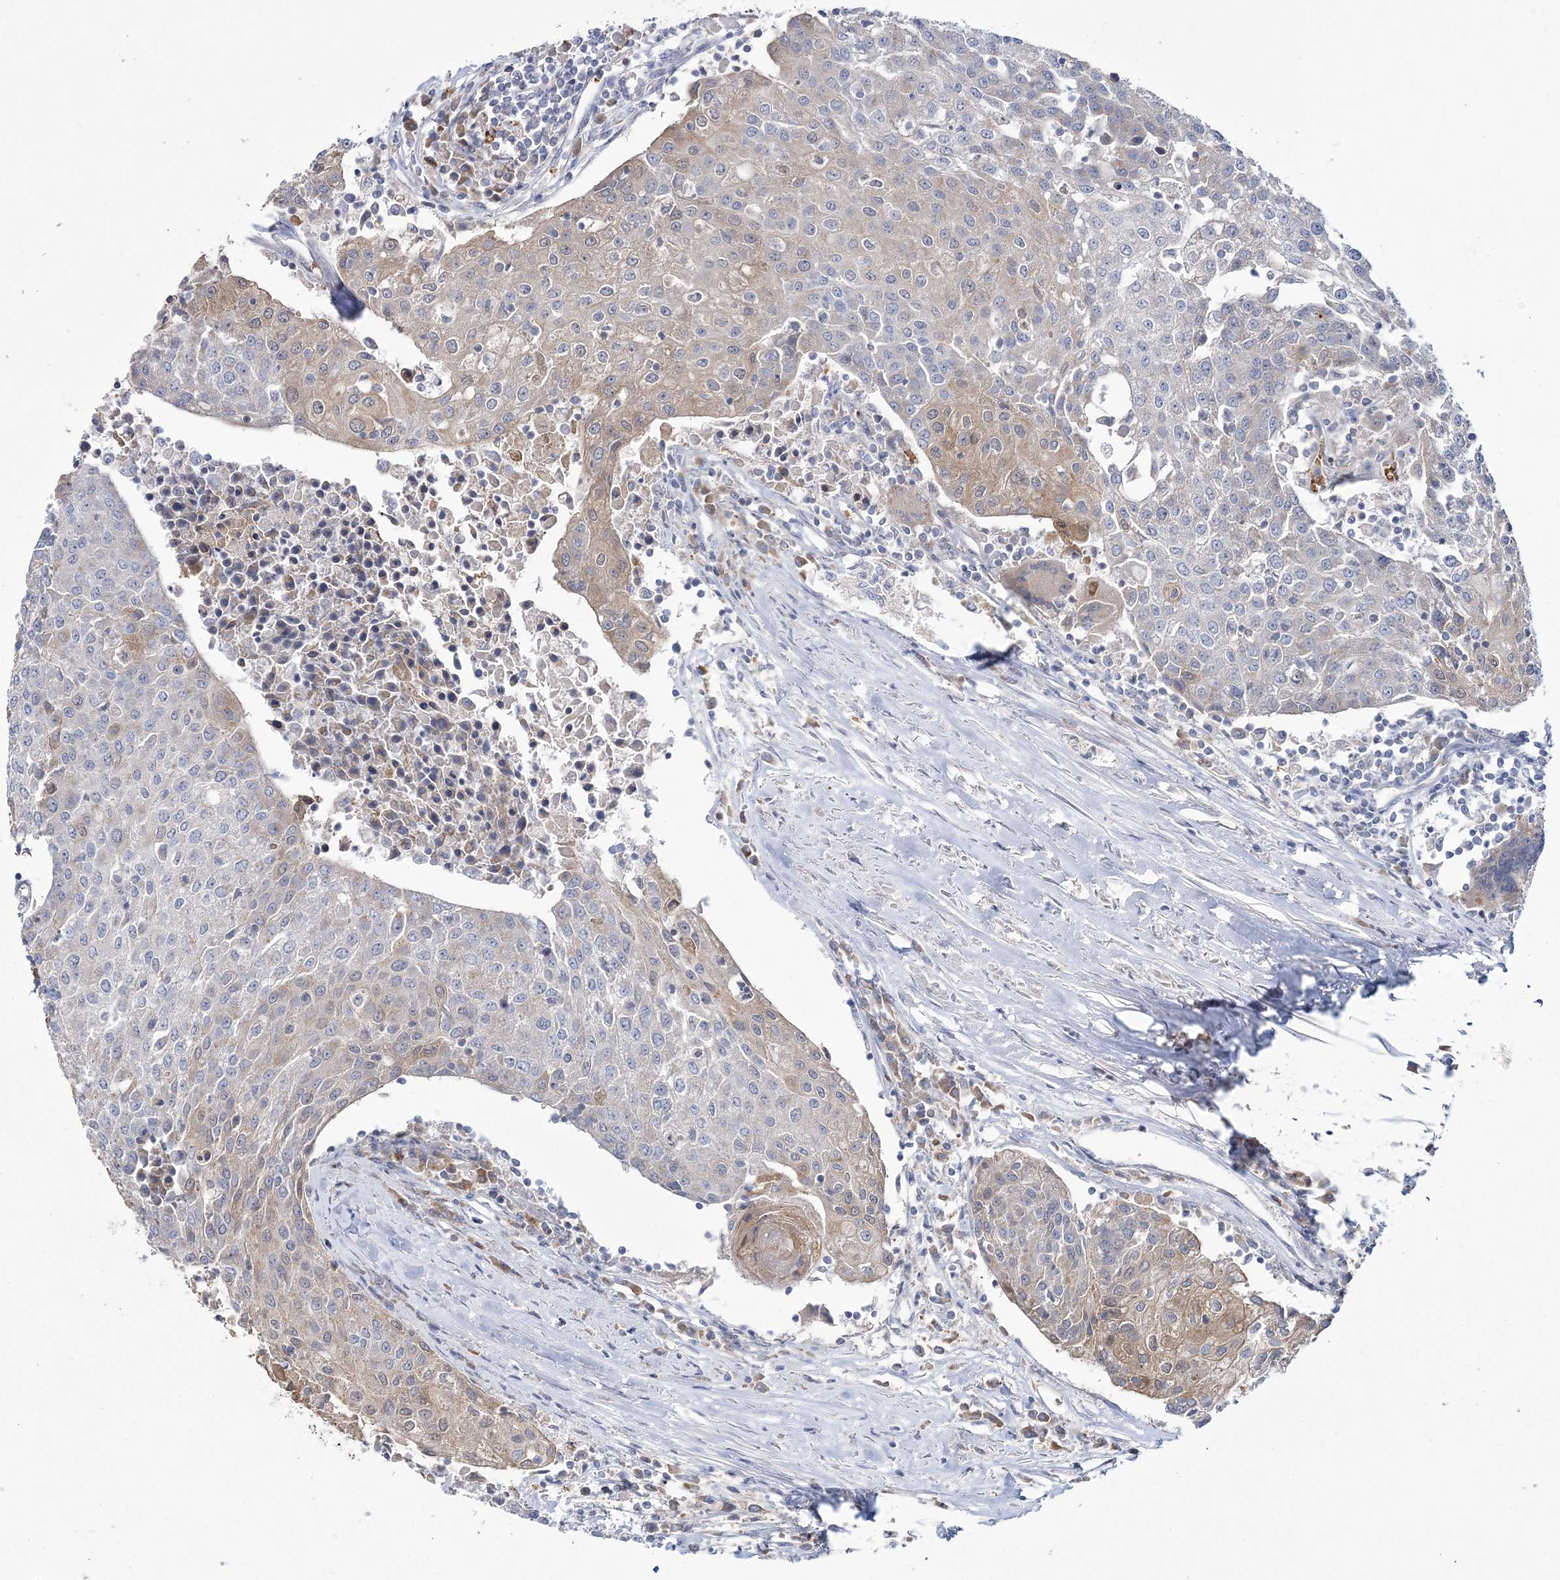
{"staining": {"intensity": "weak", "quantity": "25%-75%", "location": "cytoplasmic/membranous"}, "tissue": "urothelial cancer", "cell_type": "Tumor cells", "image_type": "cancer", "snomed": [{"axis": "morphology", "description": "Urothelial carcinoma, High grade"}, {"axis": "topography", "description": "Urinary bladder"}], "caption": "Immunohistochemical staining of high-grade urothelial carcinoma demonstrates weak cytoplasmic/membranous protein positivity in about 25%-75% of tumor cells. Immunohistochemistry stains the protein of interest in brown and the nuclei are stained blue.", "gene": "ATP11B", "patient": {"sex": "female", "age": 85}}